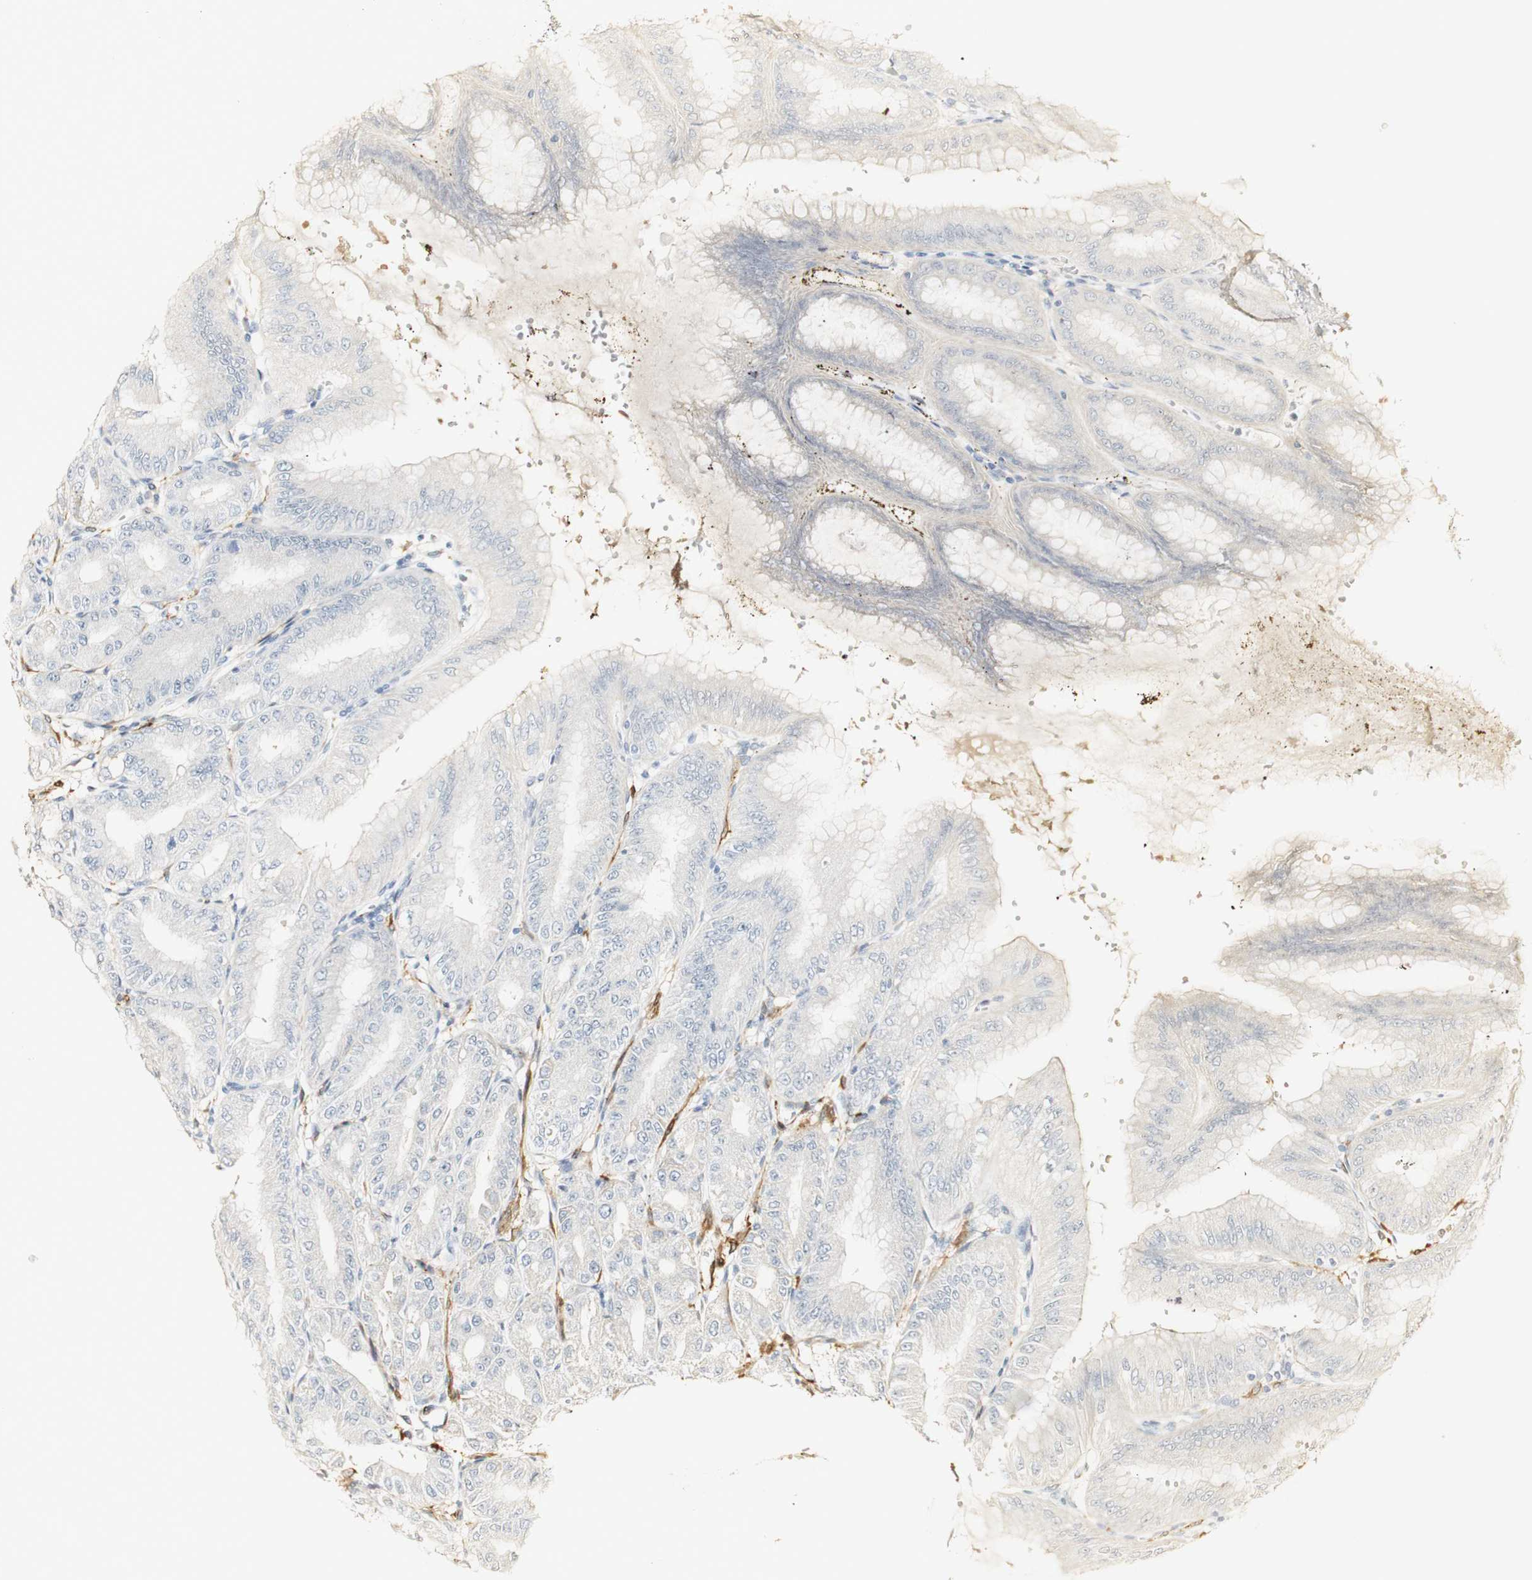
{"staining": {"intensity": "negative", "quantity": "none", "location": "none"}, "tissue": "stomach", "cell_type": "Glandular cells", "image_type": "normal", "snomed": [{"axis": "morphology", "description": "Normal tissue, NOS"}, {"axis": "topography", "description": "Stomach, lower"}], "caption": "The histopathology image demonstrates no staining of glandular cells in benign stomach. (DAB immunohistochemistry, high magnification).", "gene": "FMO3", "patient": {"sex": "male", "age": 71}}